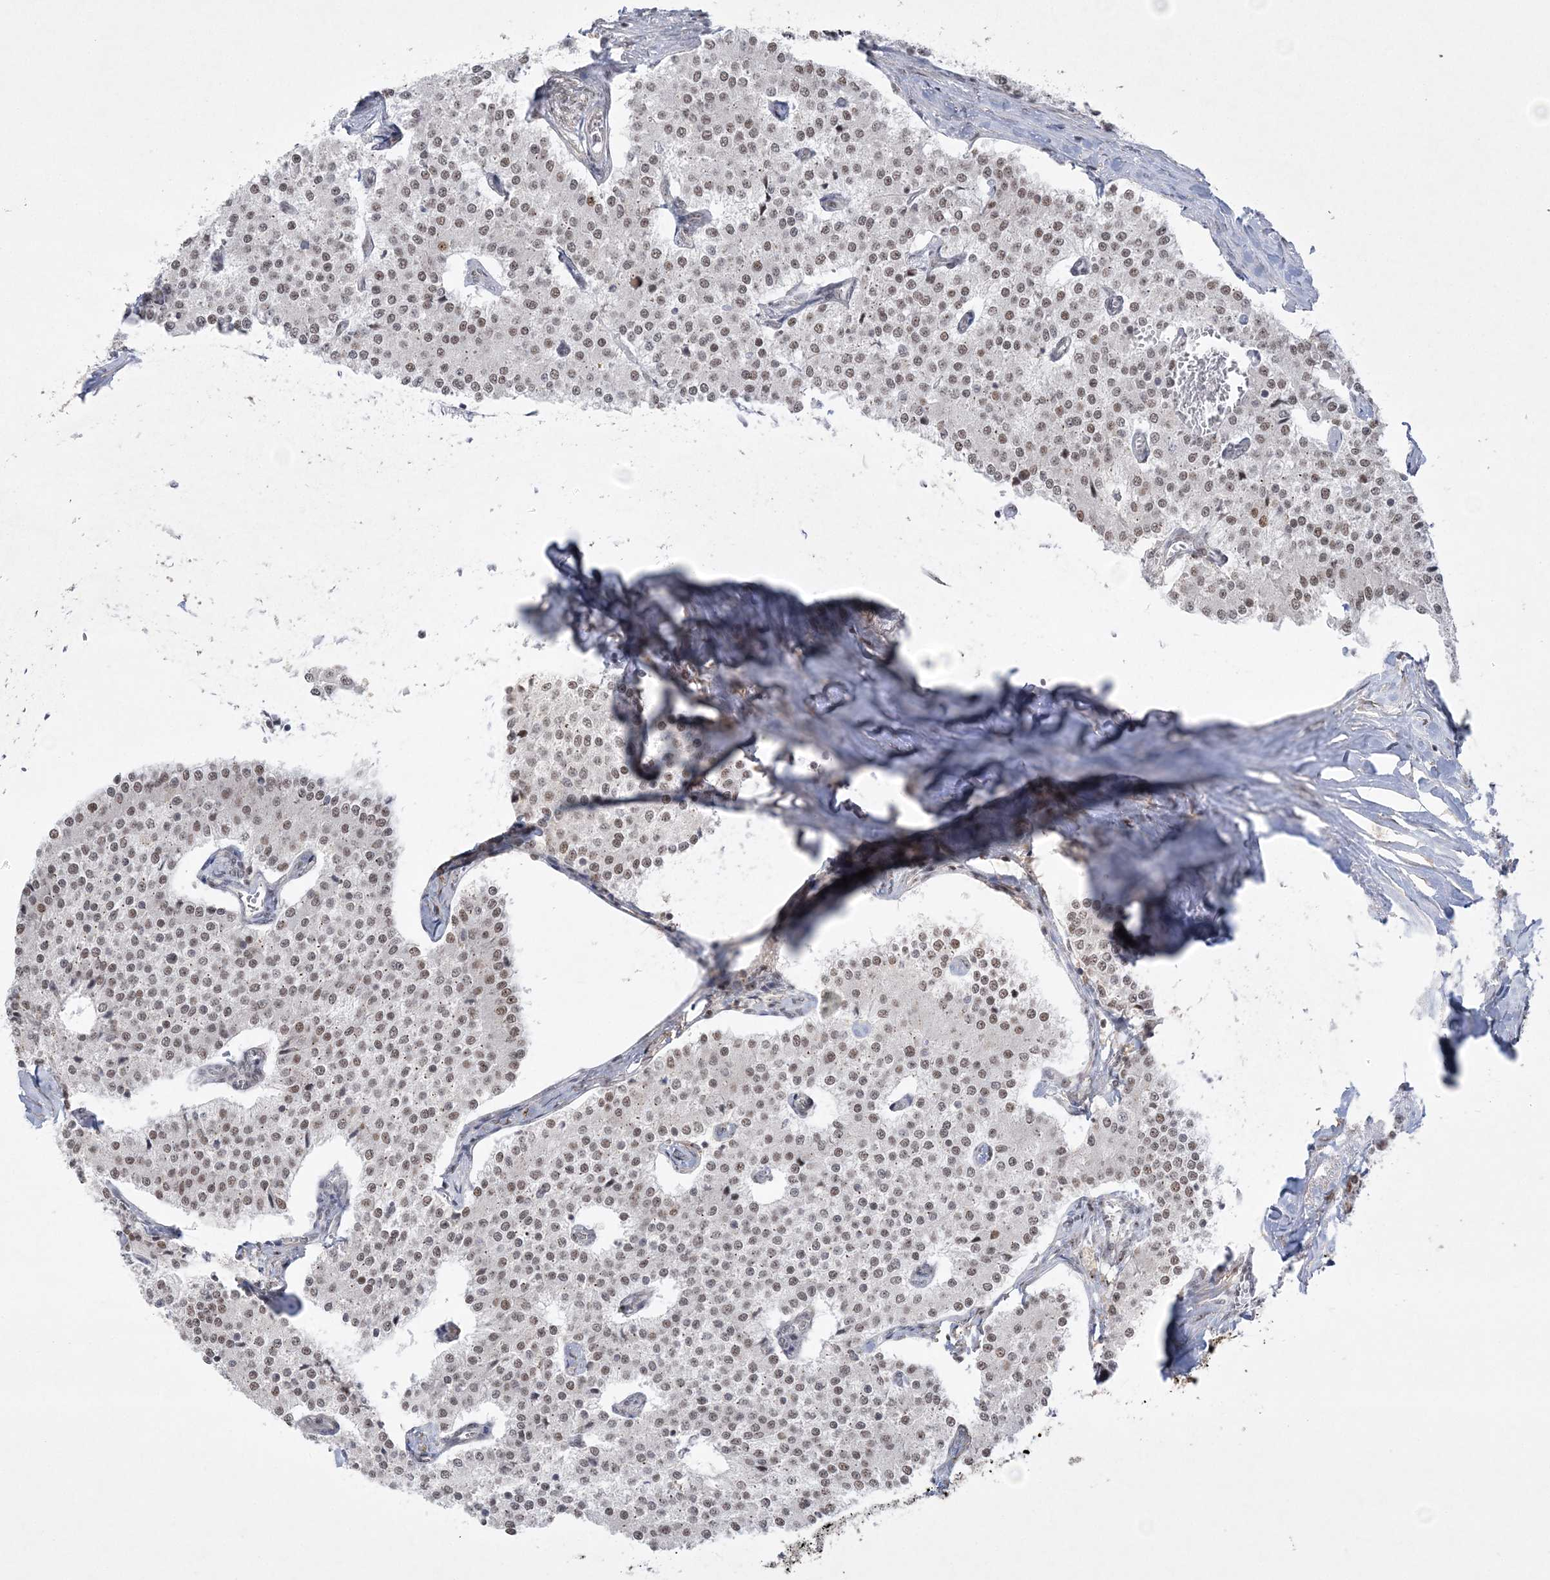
{"staining": {"intensity": "weak", "quantity": "25%-75%", "location": "nuclear"}, "tissue": "carcinoid", "cell_type": "Tumor cells", "image_type": "cancer", "snomed": [{"axis": "morphology", "description": "Carcinoid, malignant, NOS"}, {"axis": "topography", "description": "Colon"}], "caption": "Weak nuclear protein positivity is present in approximately 25%-75% of tumor cells in carcinoid.", "gene": "NPM3", "patient": {"sex": "female", "age": 52}}